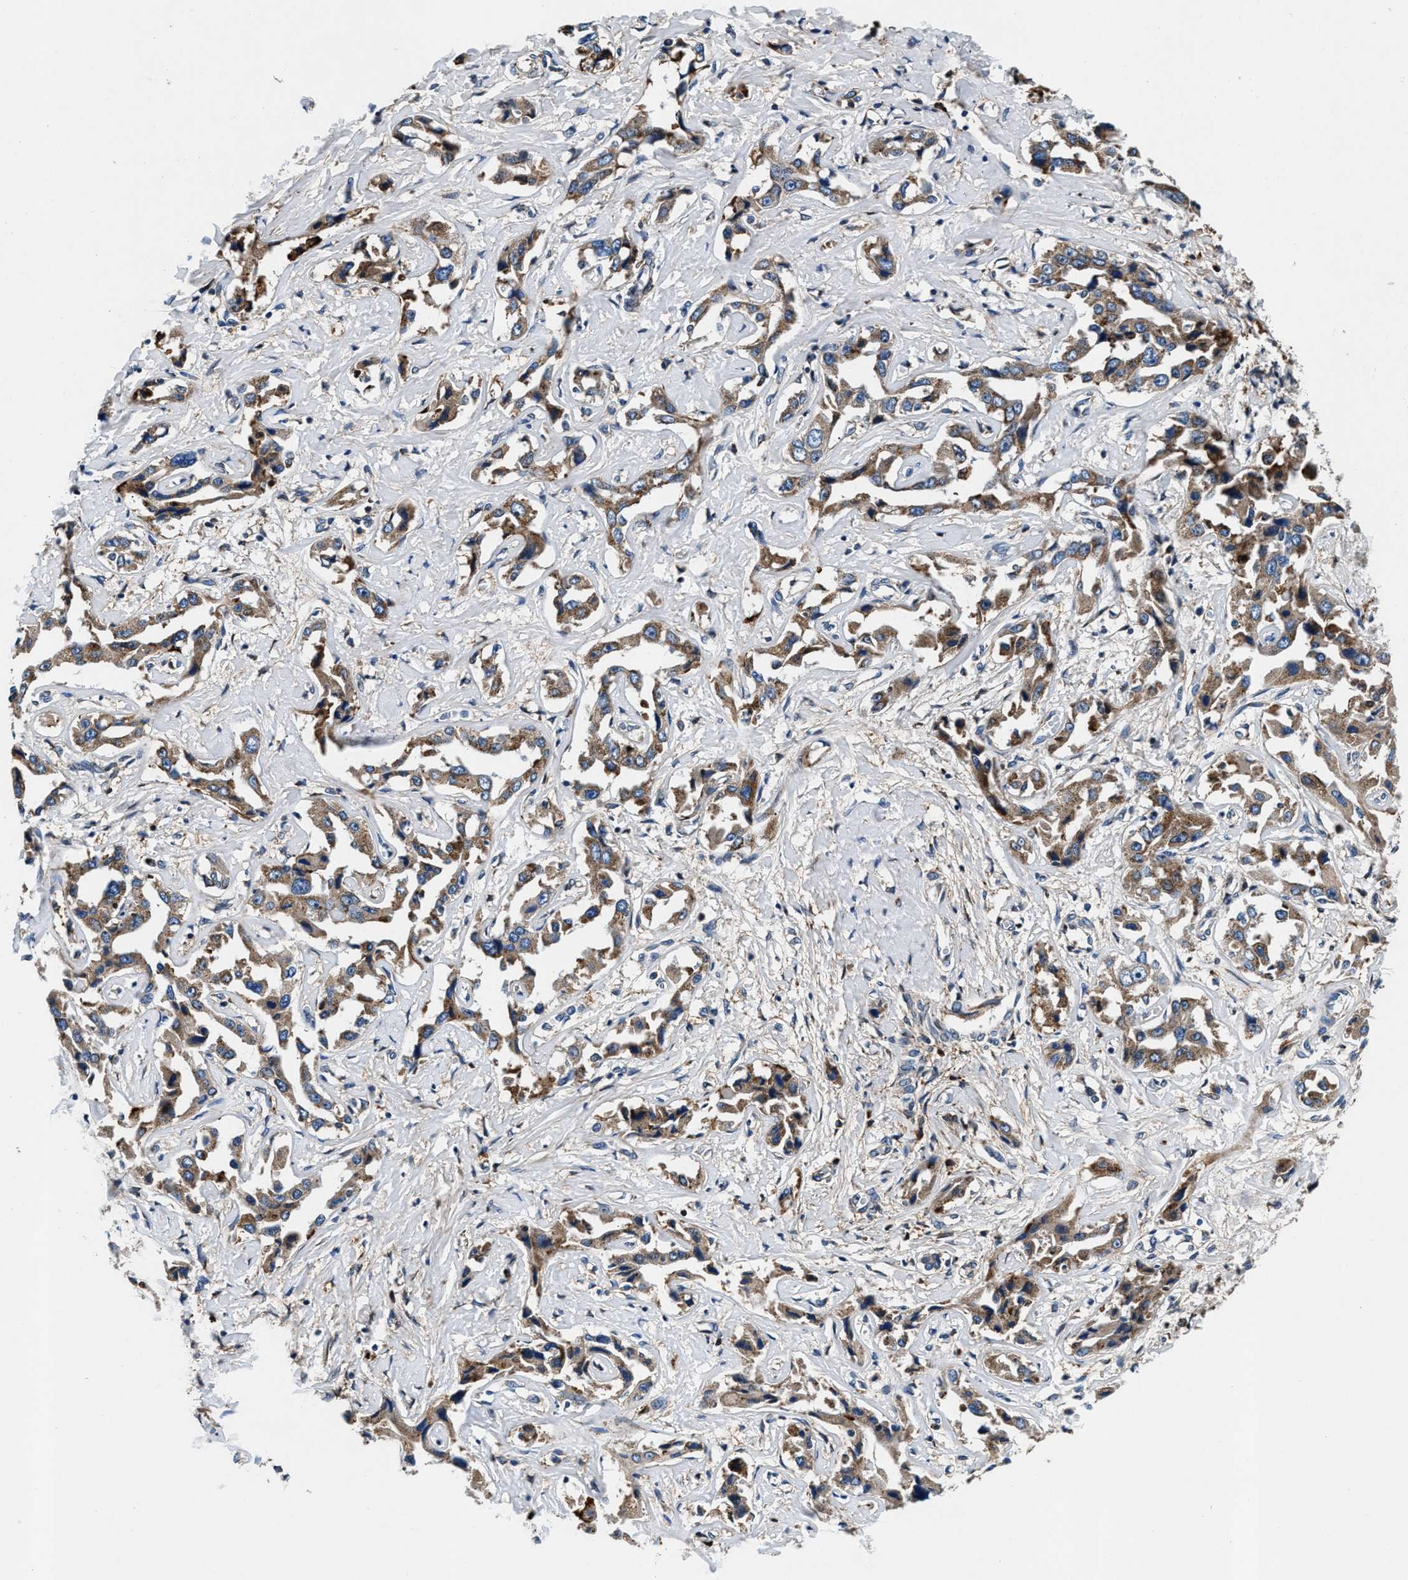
{"staining": {"intensity": "weak", "quantity": ">75%", "location": "cytoplasmic/membranous"}, "tissue": "liver cancer", "cell_type": "Tumor cells", "image_type": "cancer", "snomed": [{"axis": "morphology", "description": "Cholangiocarcinoma"}, {"axis": "topography", "description": "Liver"}], "caption": "Cholangiocarcinoma (liver) stained with immunohistochemistry exhibits weak cytoplasmic/membranous positivity in about >75% of tumor cells.", "gene": "SLFN11", "patient": {"sex": "male", "age": 59}}